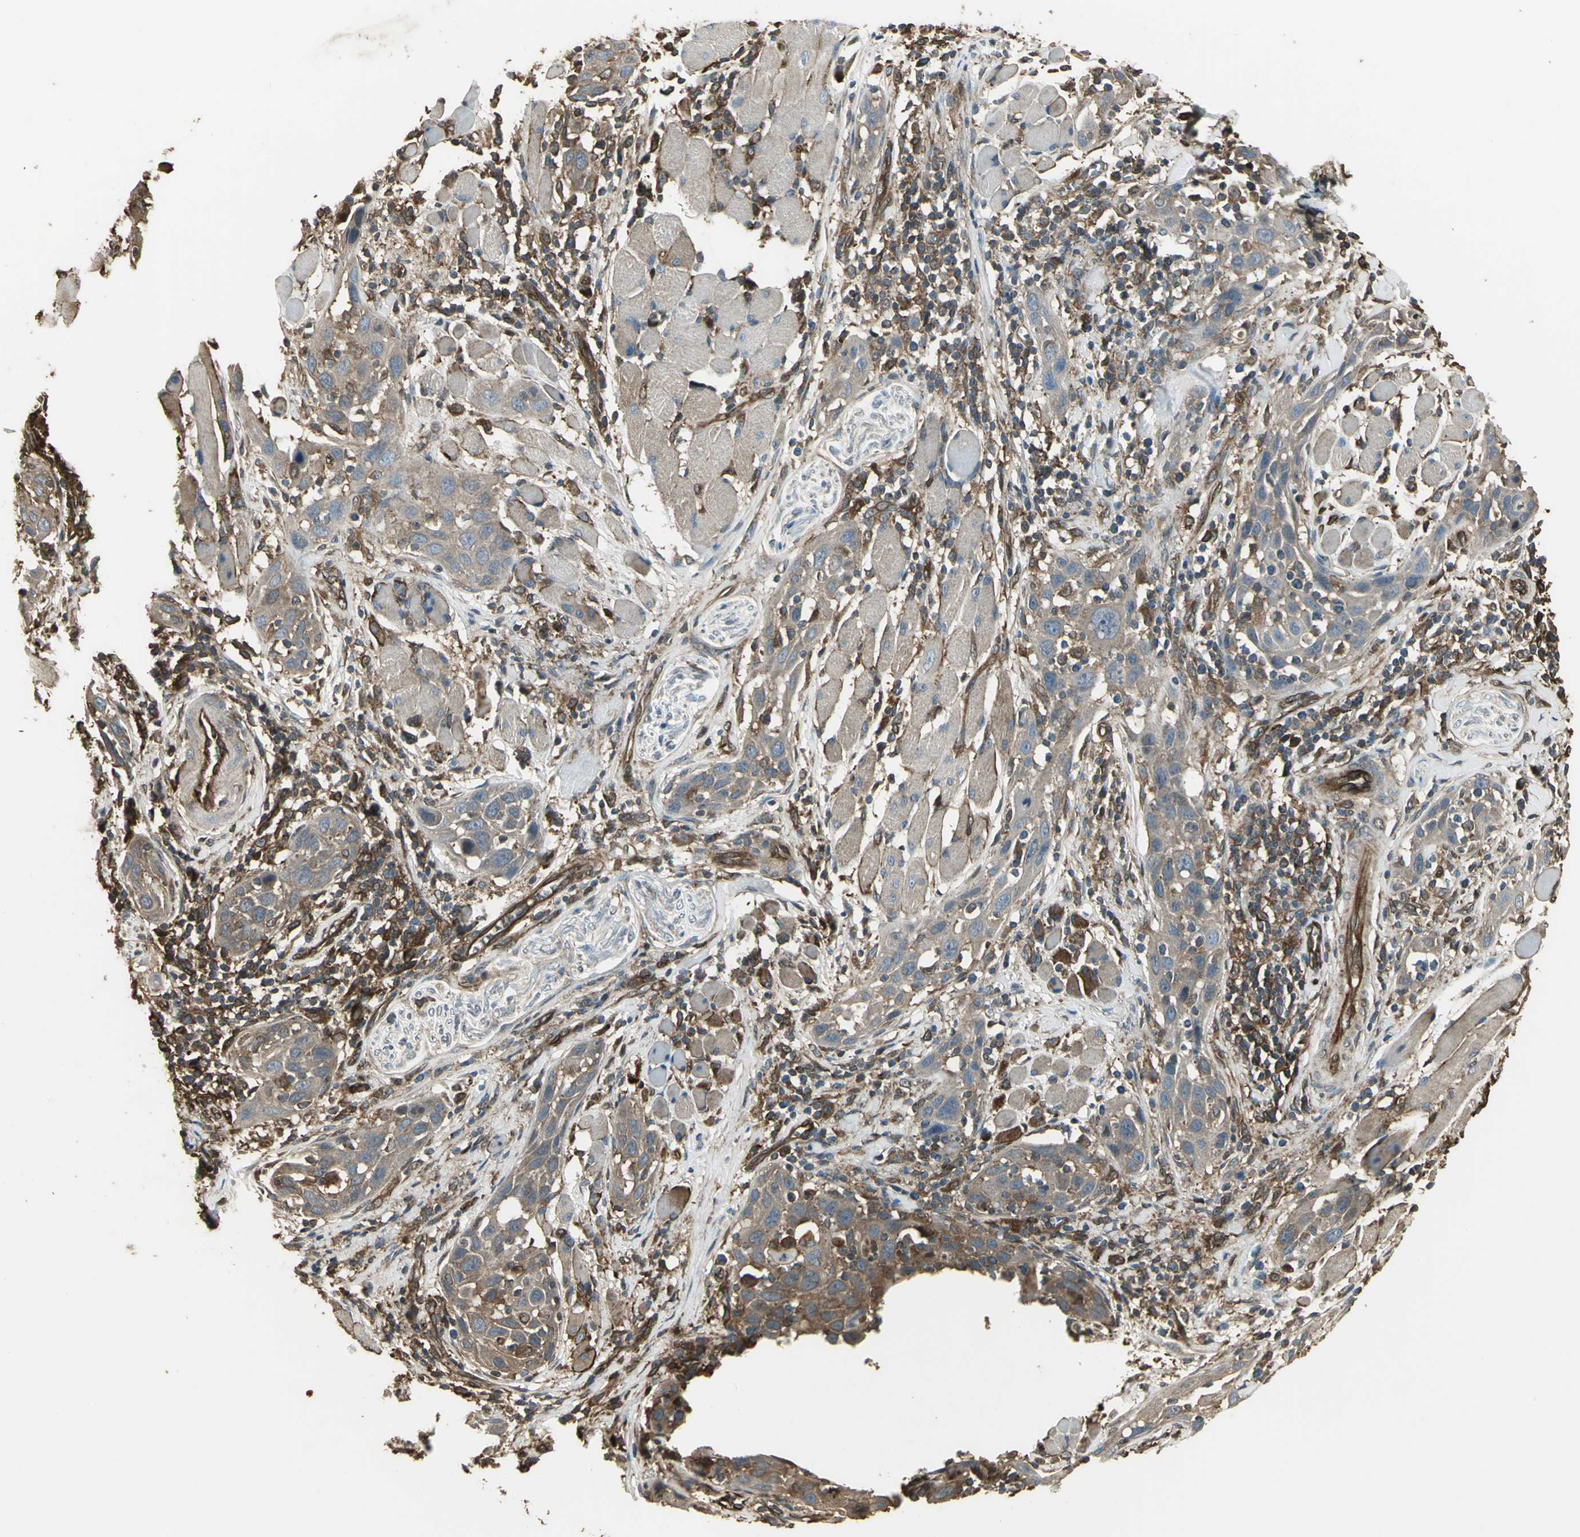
{"staining": {"intensity": "moderate", "quantity": ">75%", "location": "cytoplasmic/membranous"}, "tissue": "head and neck cancer", "cell_type": "Tumor cells", "image_type": "cancer", "snomed": [{"axis": "morphology", "description": "Squamous cell carcinoma, NOS"}, {"axis": "topography", "description": "Oral tissue"}, {"axis": "topography", "description": "Head-Neck"}], "caption": "This micrograph displays head and neck squamous cell carcinoma stained with IHC to label a protein in brown. The cytoplasmic/membranous of tumor cells show moderate positivity for the protein. Nuclei are counter-stained blue.", "gene": "PRXL2B", "patient": {"sex": "female", "age": 50}}